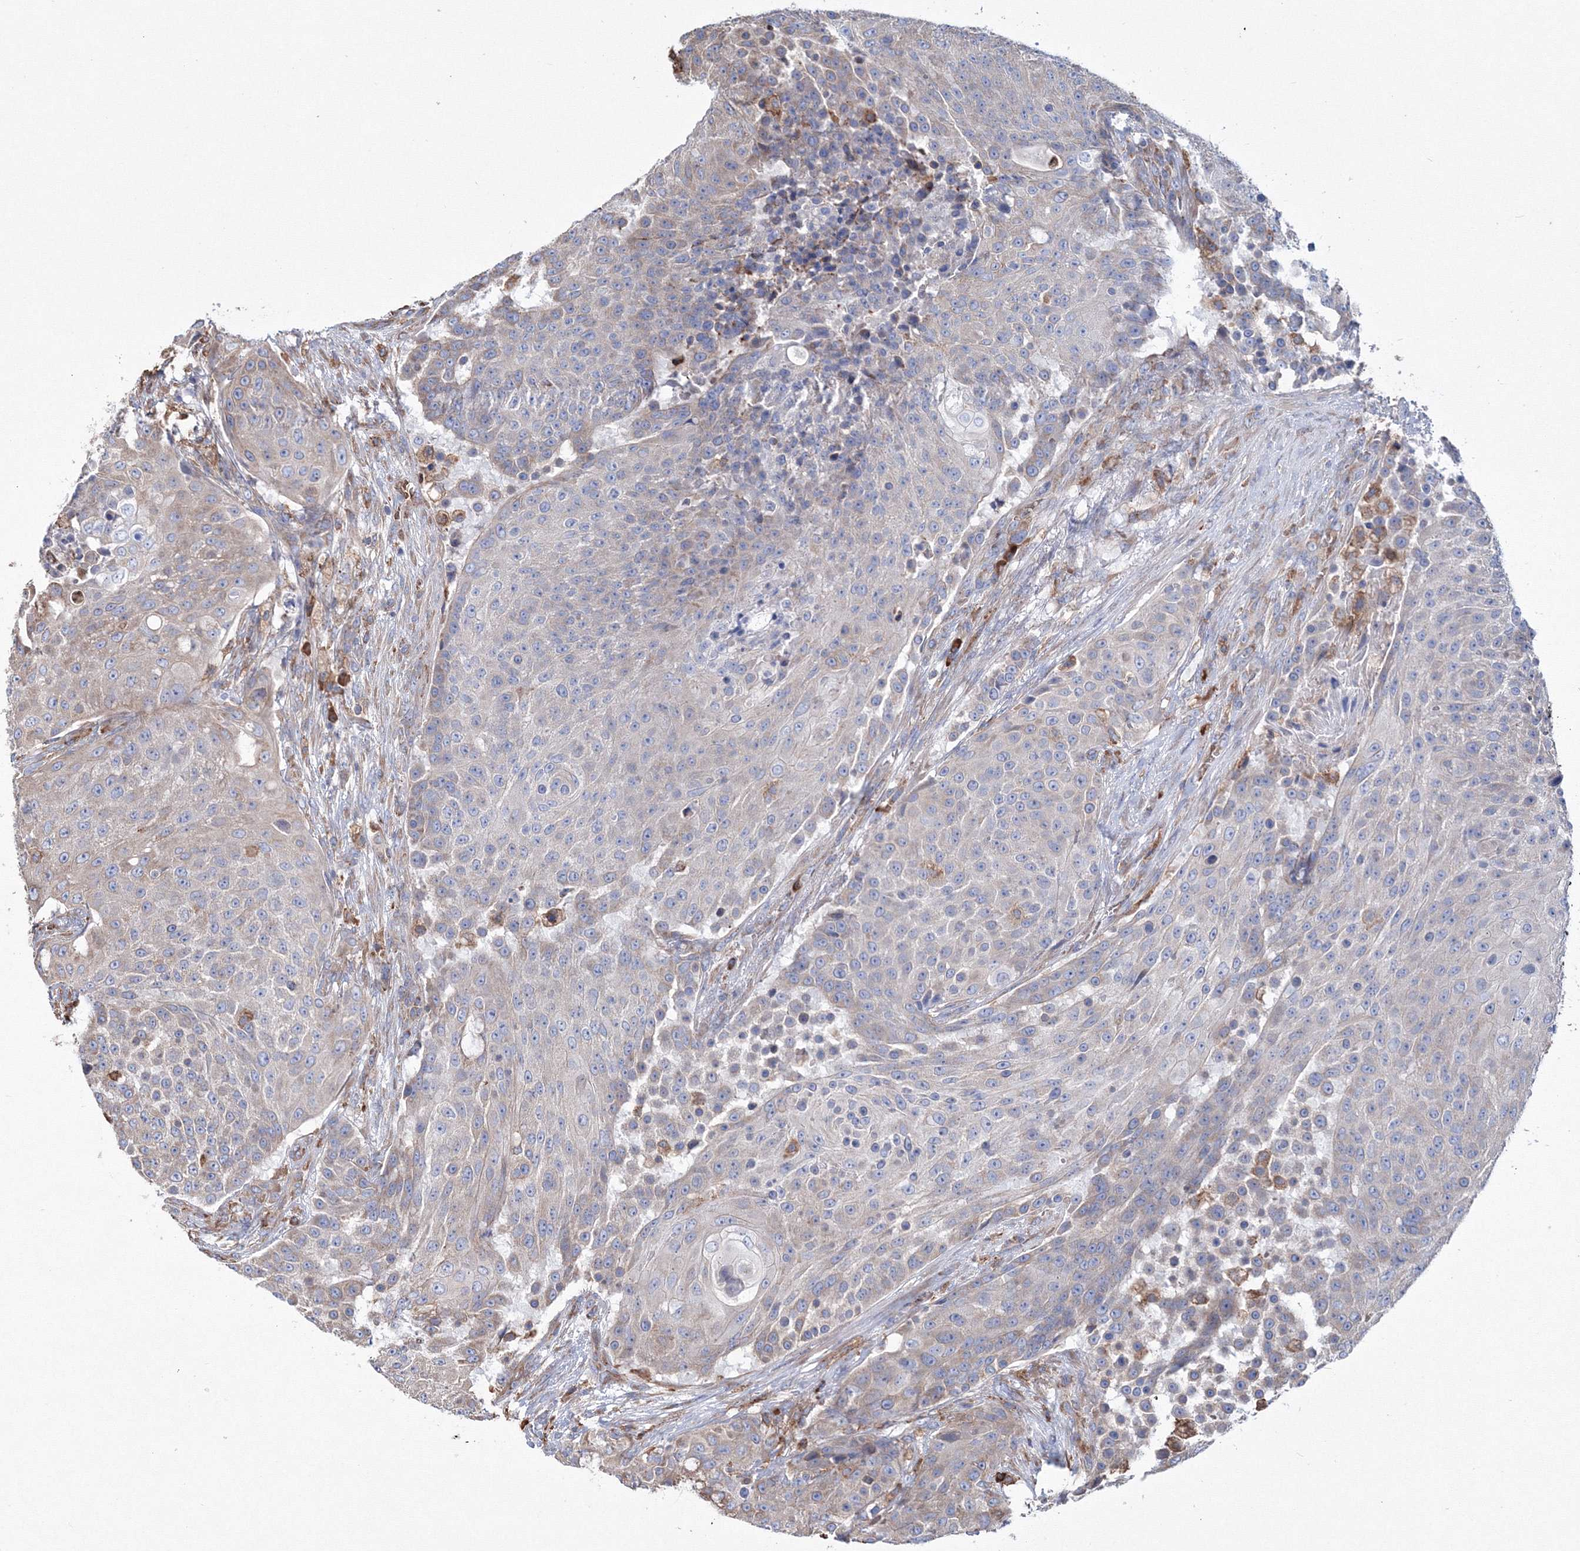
{"staining": {"intensity": "weak", "quantity": "25%-75%", "location": "cytoplasmic/membranous"}, "tissue": "urothelial cancer", "cell_type": "Tumor cells", "image_type": "cancer", "snomed": [{"axis": "morphology", "description": "Urothelial carcinoma, High grade"}, {"axis": "topography", "description": "Urinary bladder"}], "caption": "Tumor cells demonstrate low levels of weak cytoplasmic/membranous expression in approximately 25%-75% of cells in human urothelial carcinoma (high-grade). The protein is shown in brown color, while the nuclei are stained blue.", "gene": "VPS8", "patient": {"sex": "female", "age": 63}}